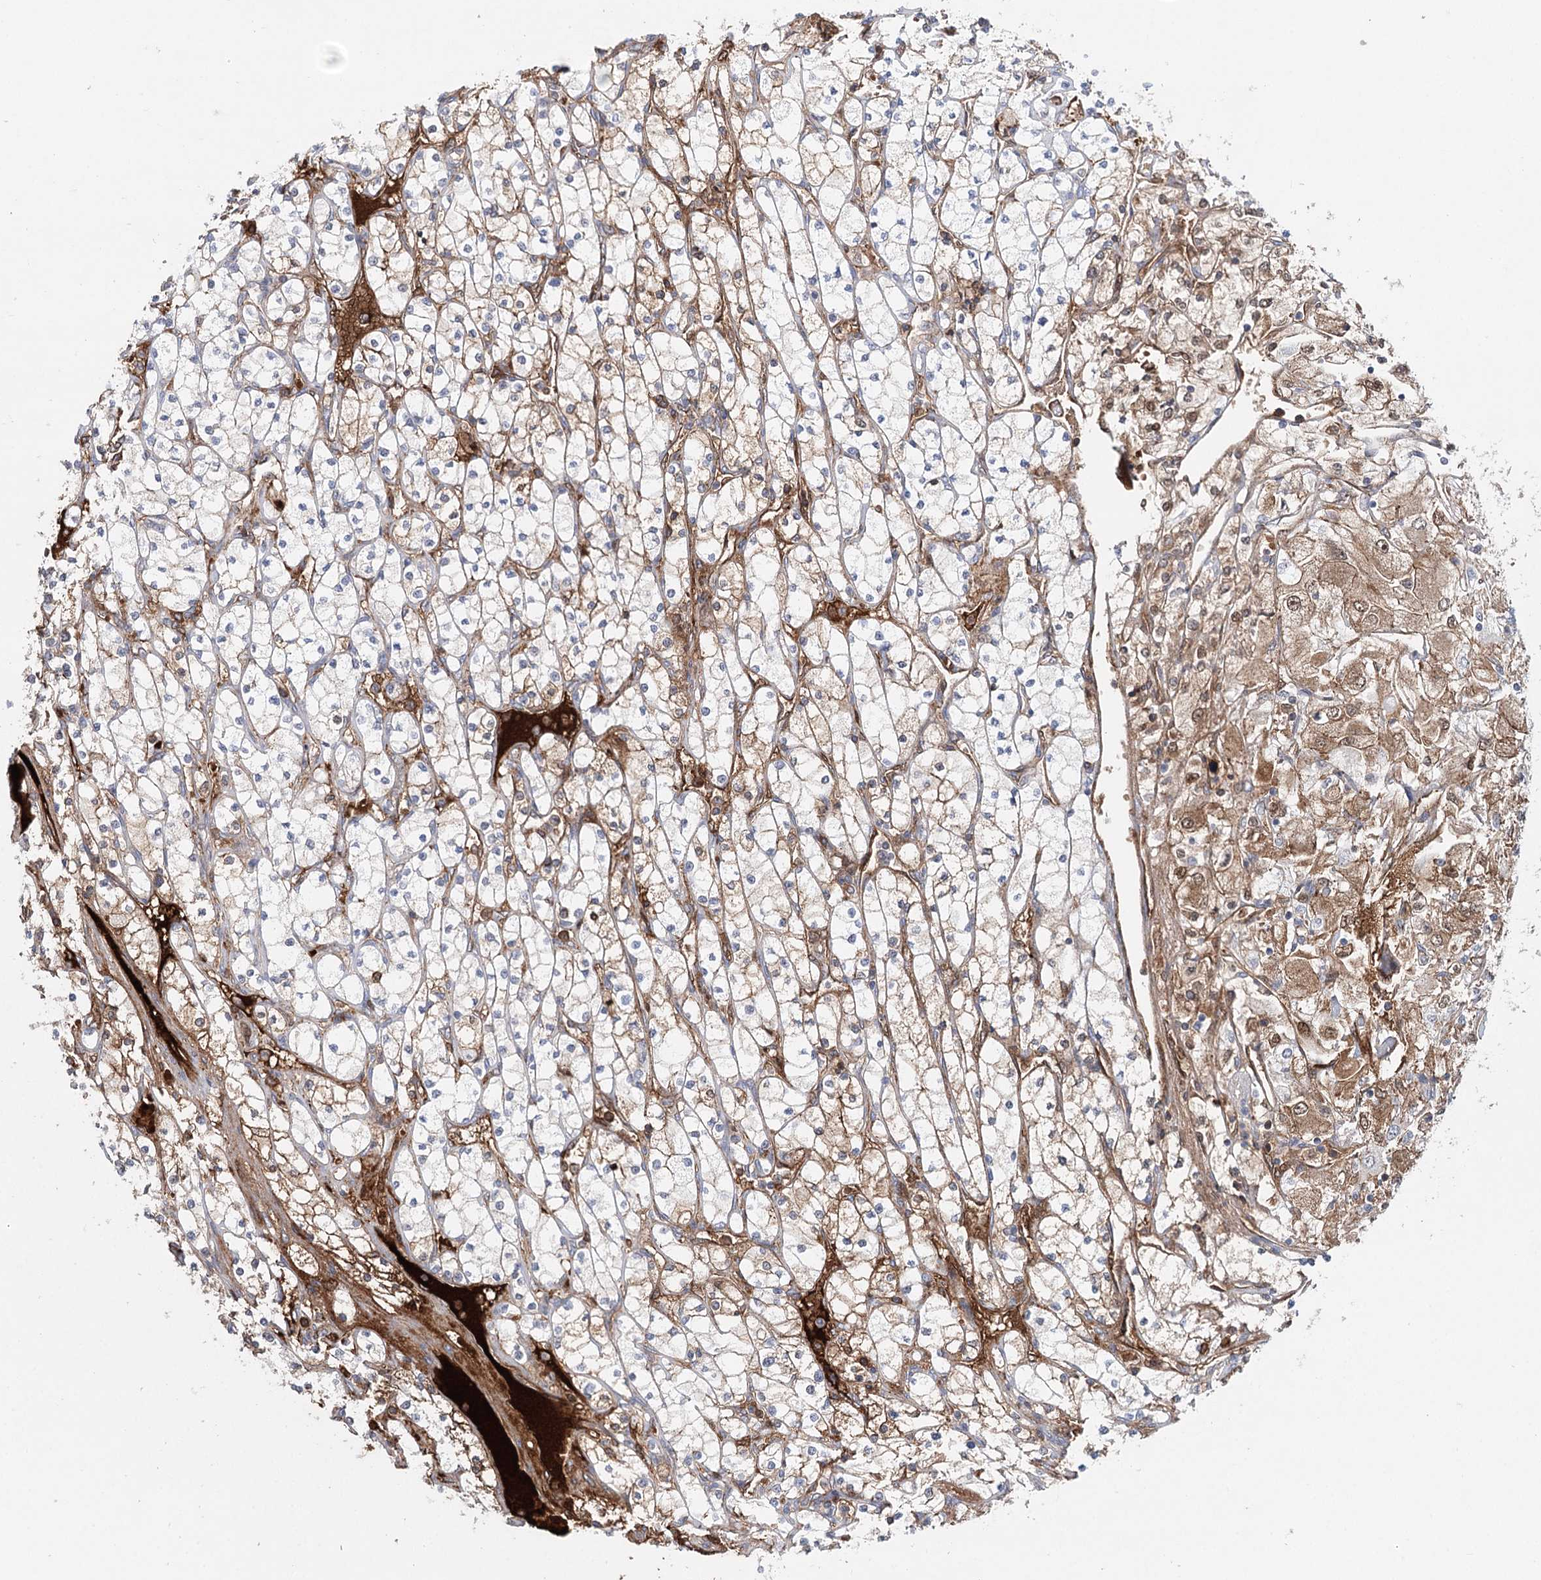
{"staining": {"intensity": "moderate", "quantity": "<25%", "location": "cytoplasmic/membranous"}, "tissue": "renal cancer", "cell_type": "Tumor cells", "image_type": "cancer", "snomed": [{"axis": "morphology", "description": "Adenocarcinoma, NOS"}, {"axis": "topography", "description": "Kidney"}], "caption": "Human renal cancer (adenocarcinoma) stained with a protein marker reveals moderate staining in tumor cells.", "gene": "PKP4", "patient": {"sex": "male", "age": 80}}